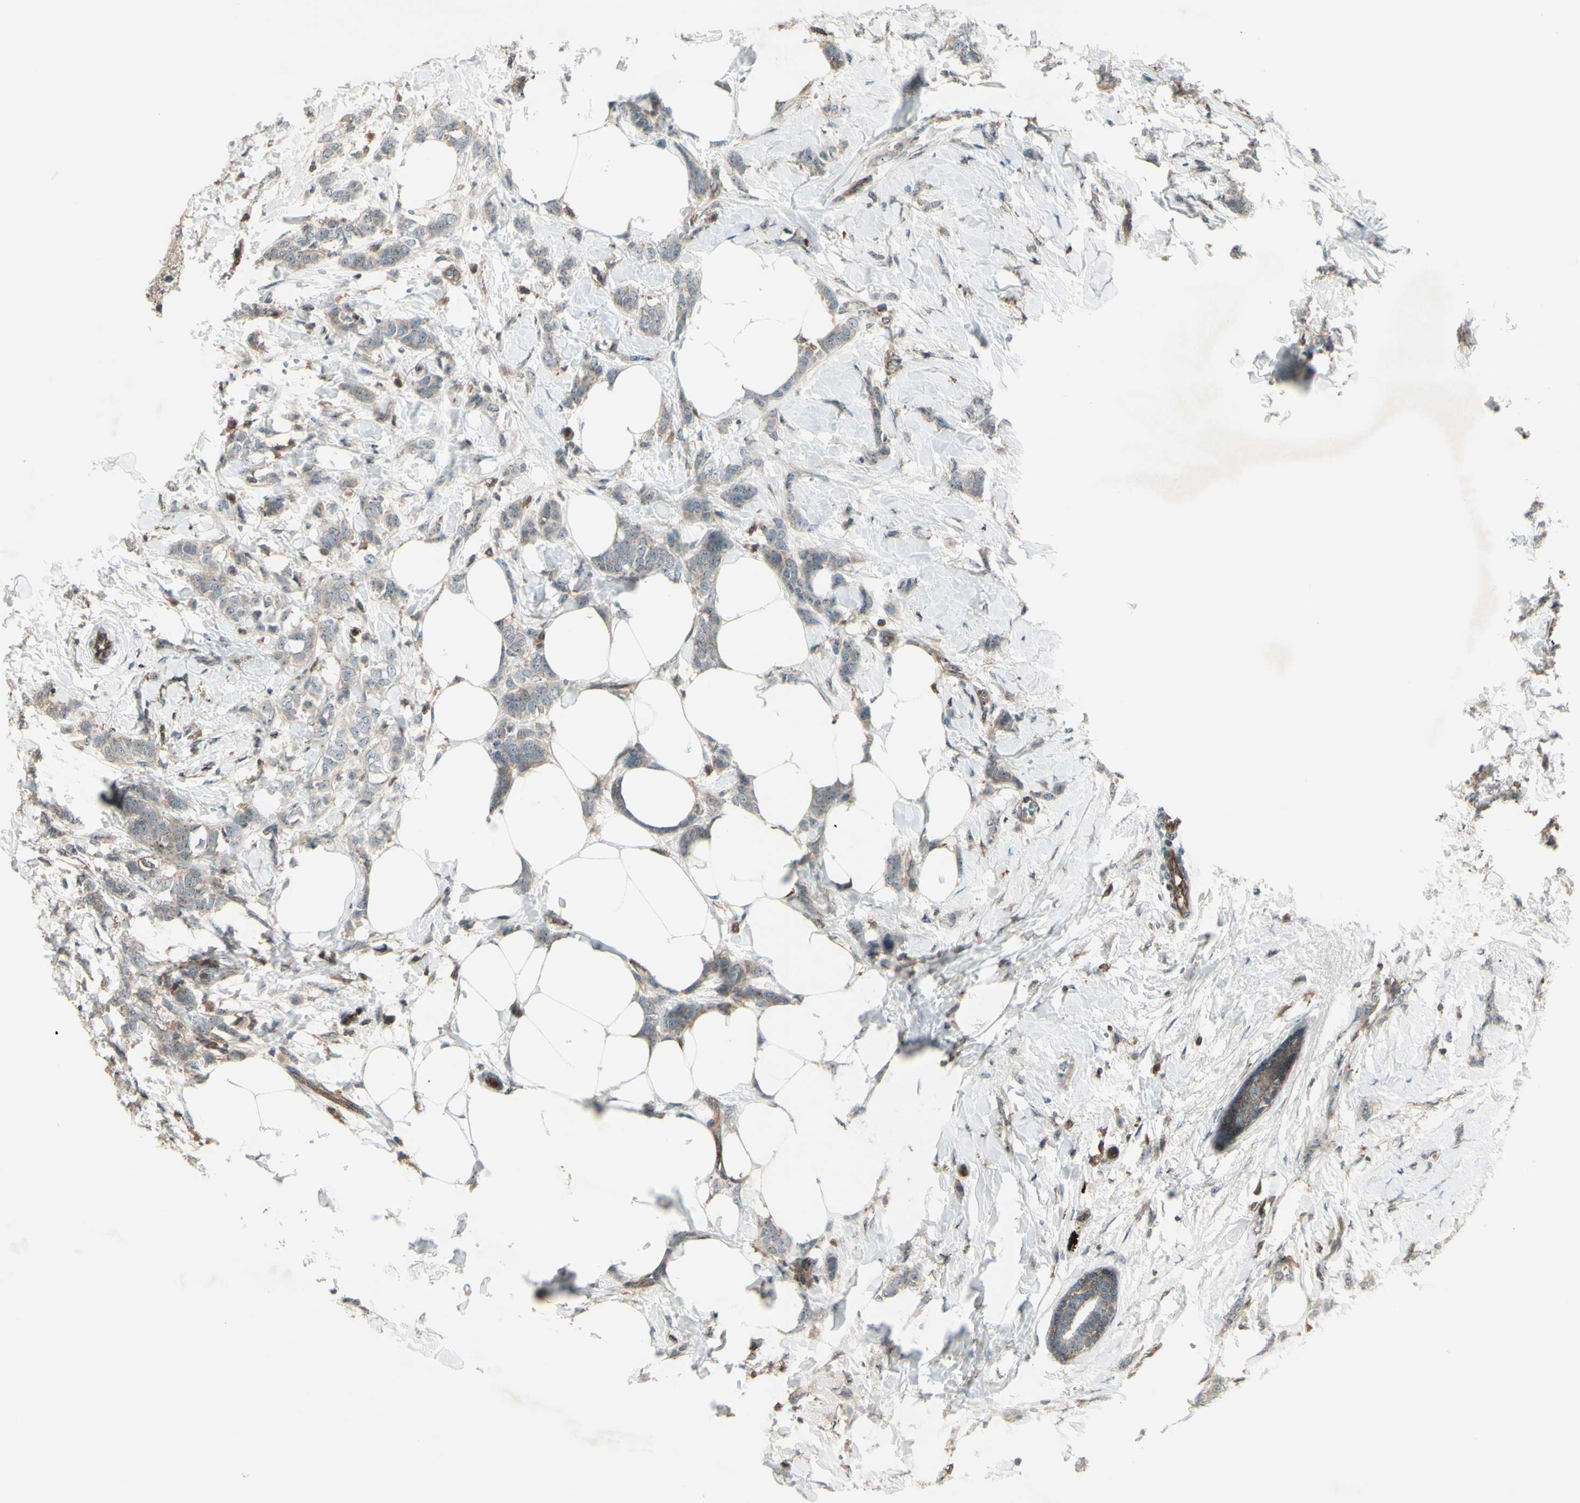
{"staining": {"intensity": "weak", "quantity": ">75%", "location": "cytoplasmic/membranous"}, "tissue": "breast cancer", "cell_type": "Tumor cells", "image_type": "cancer", "snomed": [{"axis": "morphology", "description": "Lobular carcinoma, in situ"}, {"axis": "morphology", "description": "Lobular carcinoma"}, {"axis": "topography", "description": "Breast"}], "caption": "Immunohistochemical staining of lobular carcinoma (breast) shows weak cytoplasmic/membranous protein expression in about >75% of tumor cells.", "gene": "FXYD5", "patient": {"sex": "female", "age": 41}}